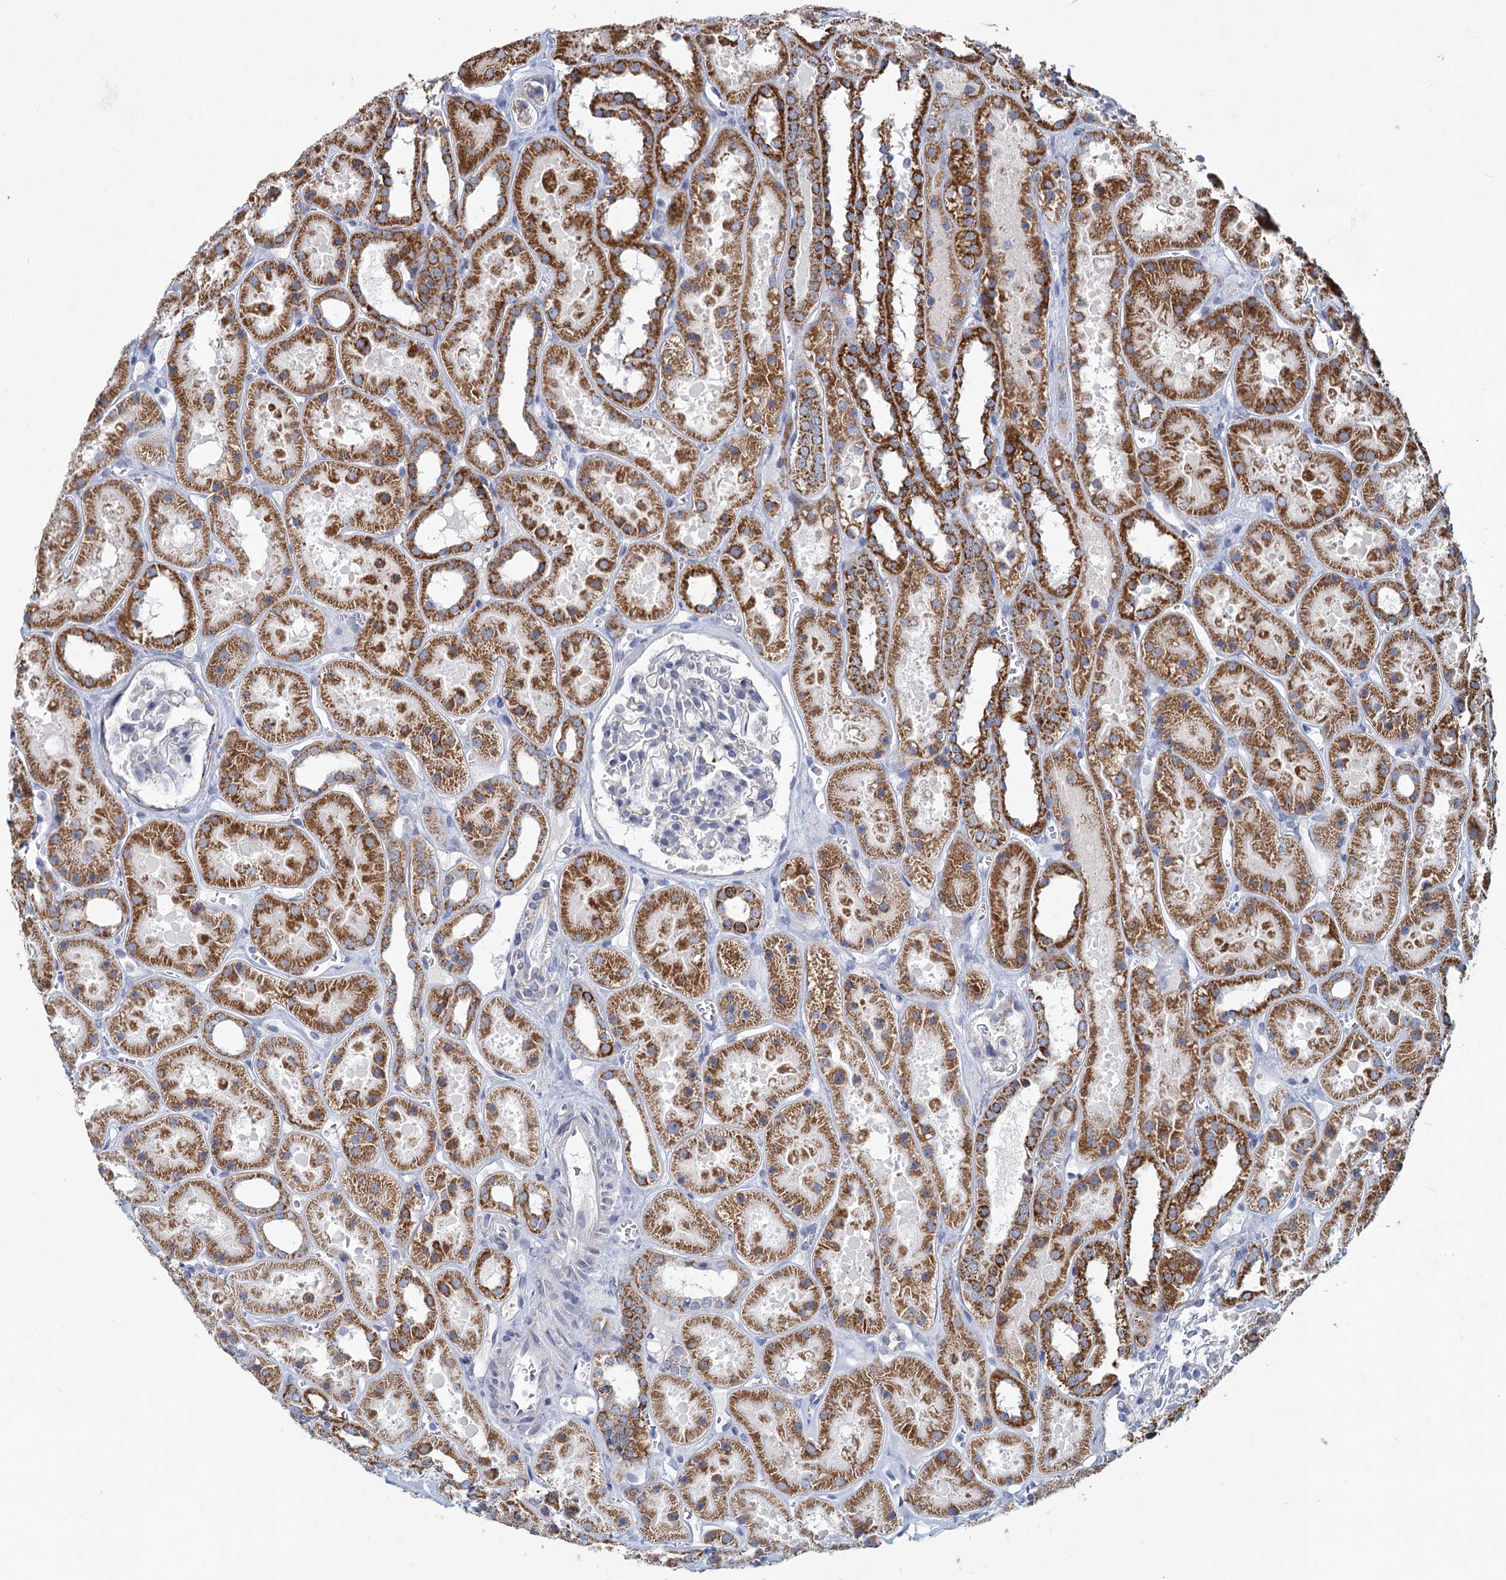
{"staining": {"intensity": "negative", "quantity": "none", "location": "none"}, "tissue": "kidney", "cell_type": "Cells in glomeruli", "image_type": "normal", "snomed": [{"axis": "morphology", "description": "Normal tissue, NOS"}, {"axis": "topography", "description": "Kidney"}], "caption": "IHC image of unremarkable kidney stained for a protein (brown), which demonstrates no staining in cells in glomeruli. (Brightfield microscopy of DAB IHC at high magnification).", "gene": "NDUFC2", "patient": {"sex": "female", "age": 41}}